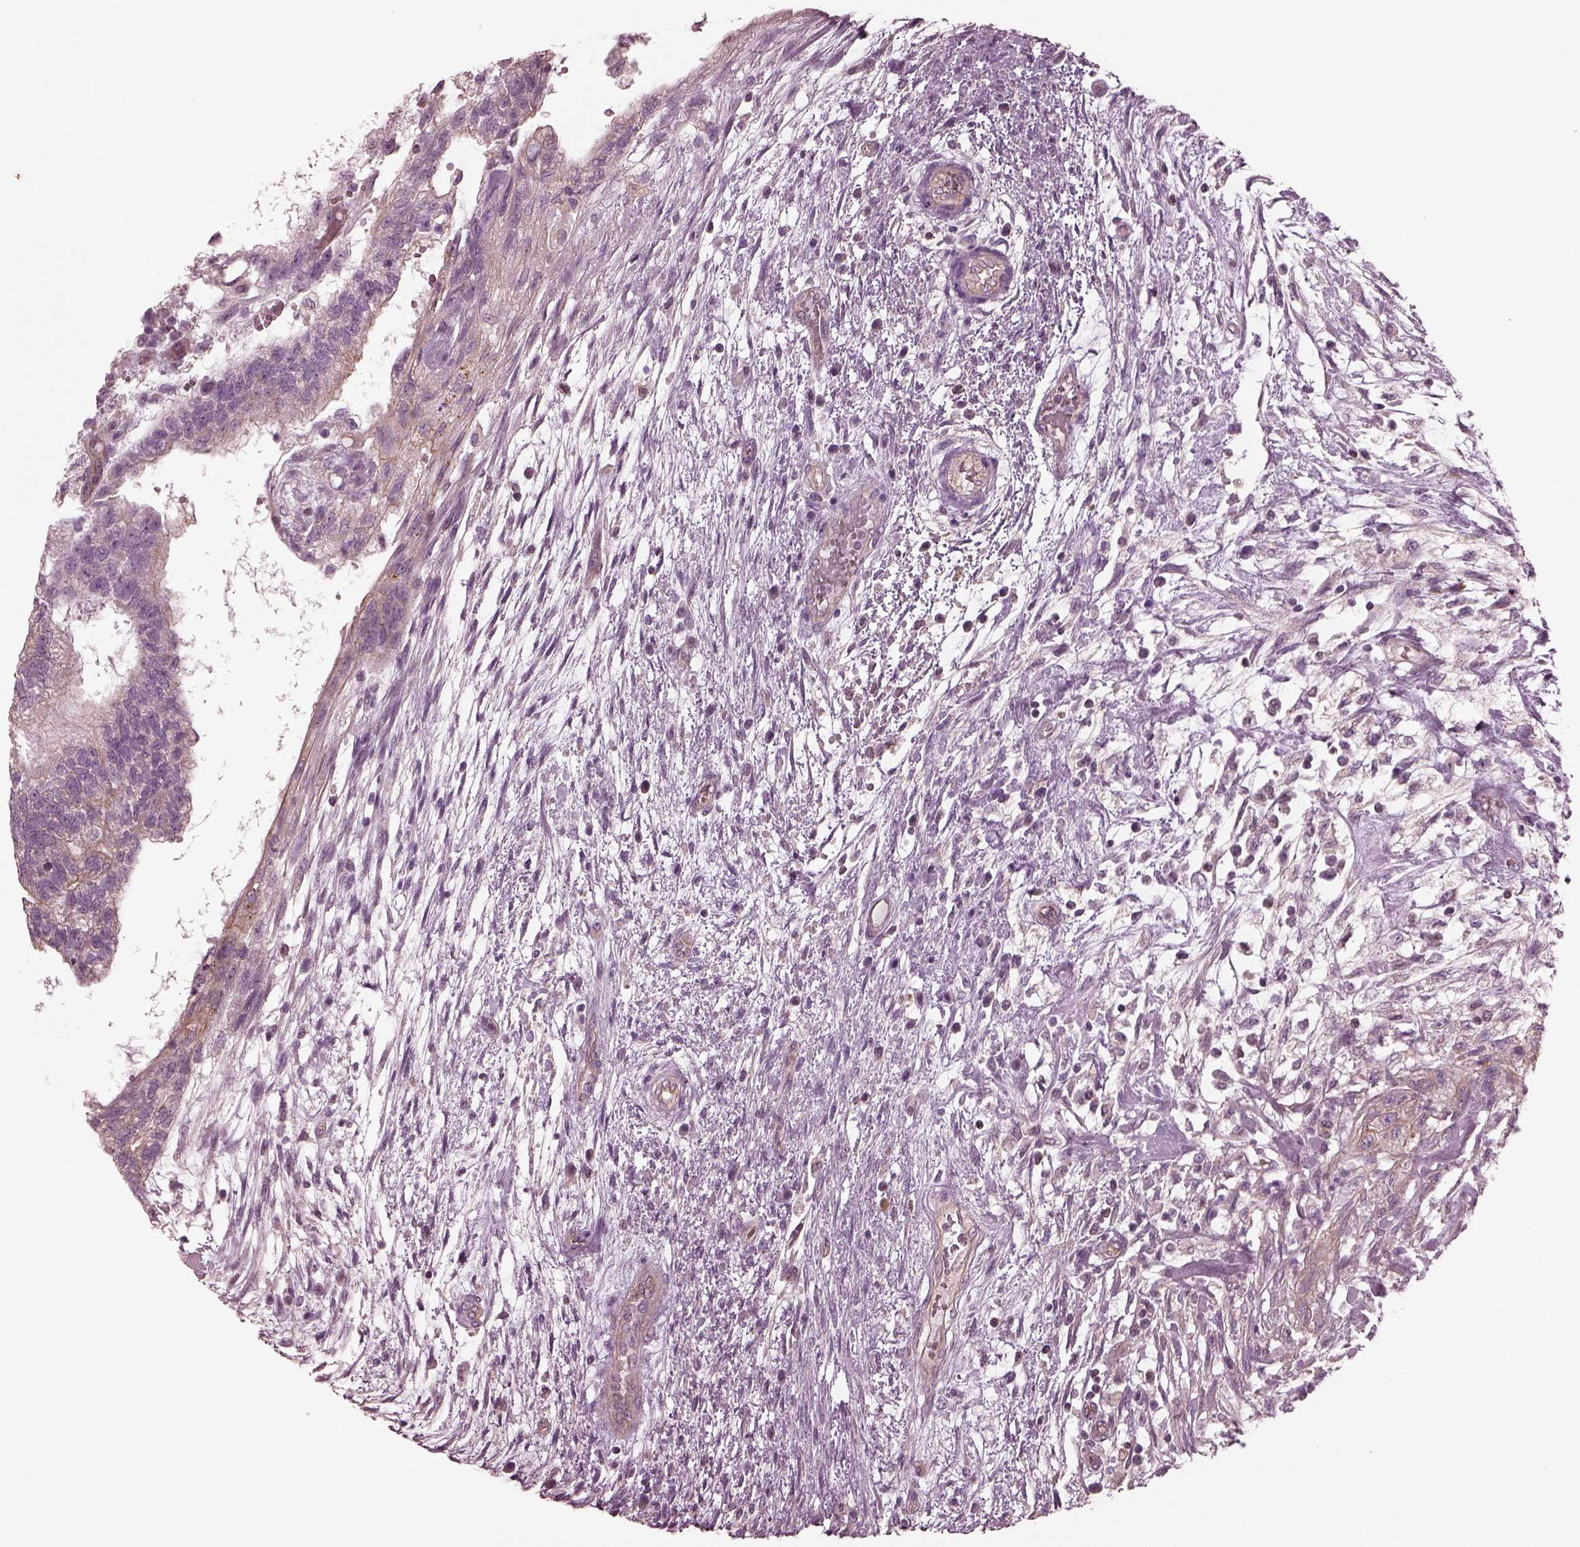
{"staining": {"intensity": "moderate", "quantity": "<25%", "location": "cytoplasmic/membranous"}, "tissue": "testis cancer", "cell_type": "Tumor cells", "image_type": "cancer", "snomed": [{"axis": "morphology", "description": "Normal tissue, NOS"}, {"axis": "morphology", "description": "Carcinoma, Embryonal, NOS"}, {"axis": "topography", "description": "Testis"}, {"axis": "topography", "description": "Epididymis"}], "caption": "Immunohistochemical staining of human testis cancer displays moderate cytoplasmic/membranous protein staining in approximately <25% of tumor cells.", "gene": "ODAD1", "patient": {"sex": "male", "age": 32}}